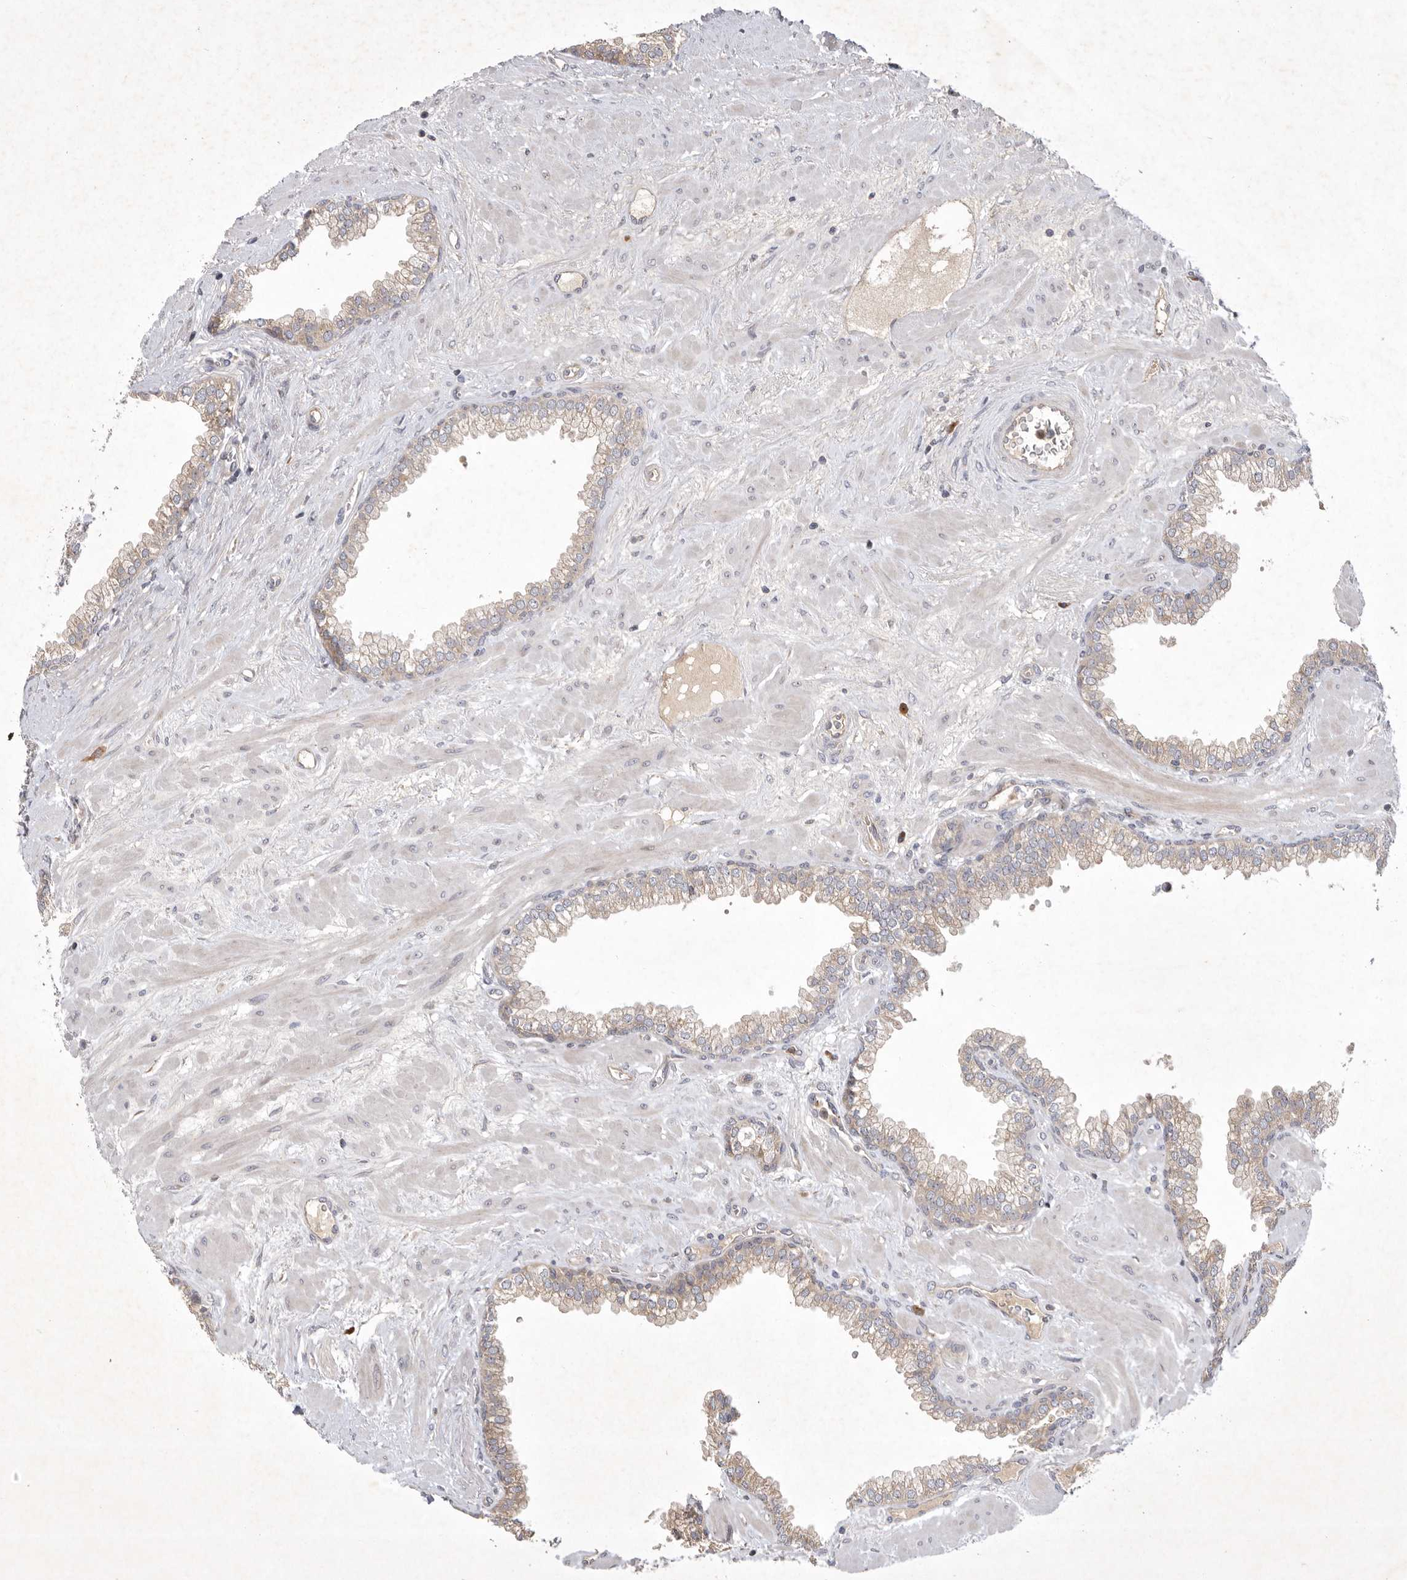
{"staining": {"intensity": "weak", "quantity": ">75%", "location": "cytoplasmic/membranous"}, "tissue": "prostate", "cell_type": "Glandular cells", "image_type": "normal", "snomed": [{"axis": "morphology", "description": "Normal tissue, NOS"}, {"axis": "morphology", "description": "Urothelial carcinoma, Low grade"}, {"axis": "topography", "description": "Urinary bladder"}, {"axis": "topography", "description": "Prostate"}], "caption": "Benign prostate exhibits weak cytoplasmic/membranous staining in about >75% of glandular cells The staining is performed using DAB (3,3'-diaminobenzidine) brown chromogen to label protein expression. The nuclei are counter-stained blue using hematoxylin..", "gene": "KIF2B", "patient": {"sex": "male", "age": 60}}